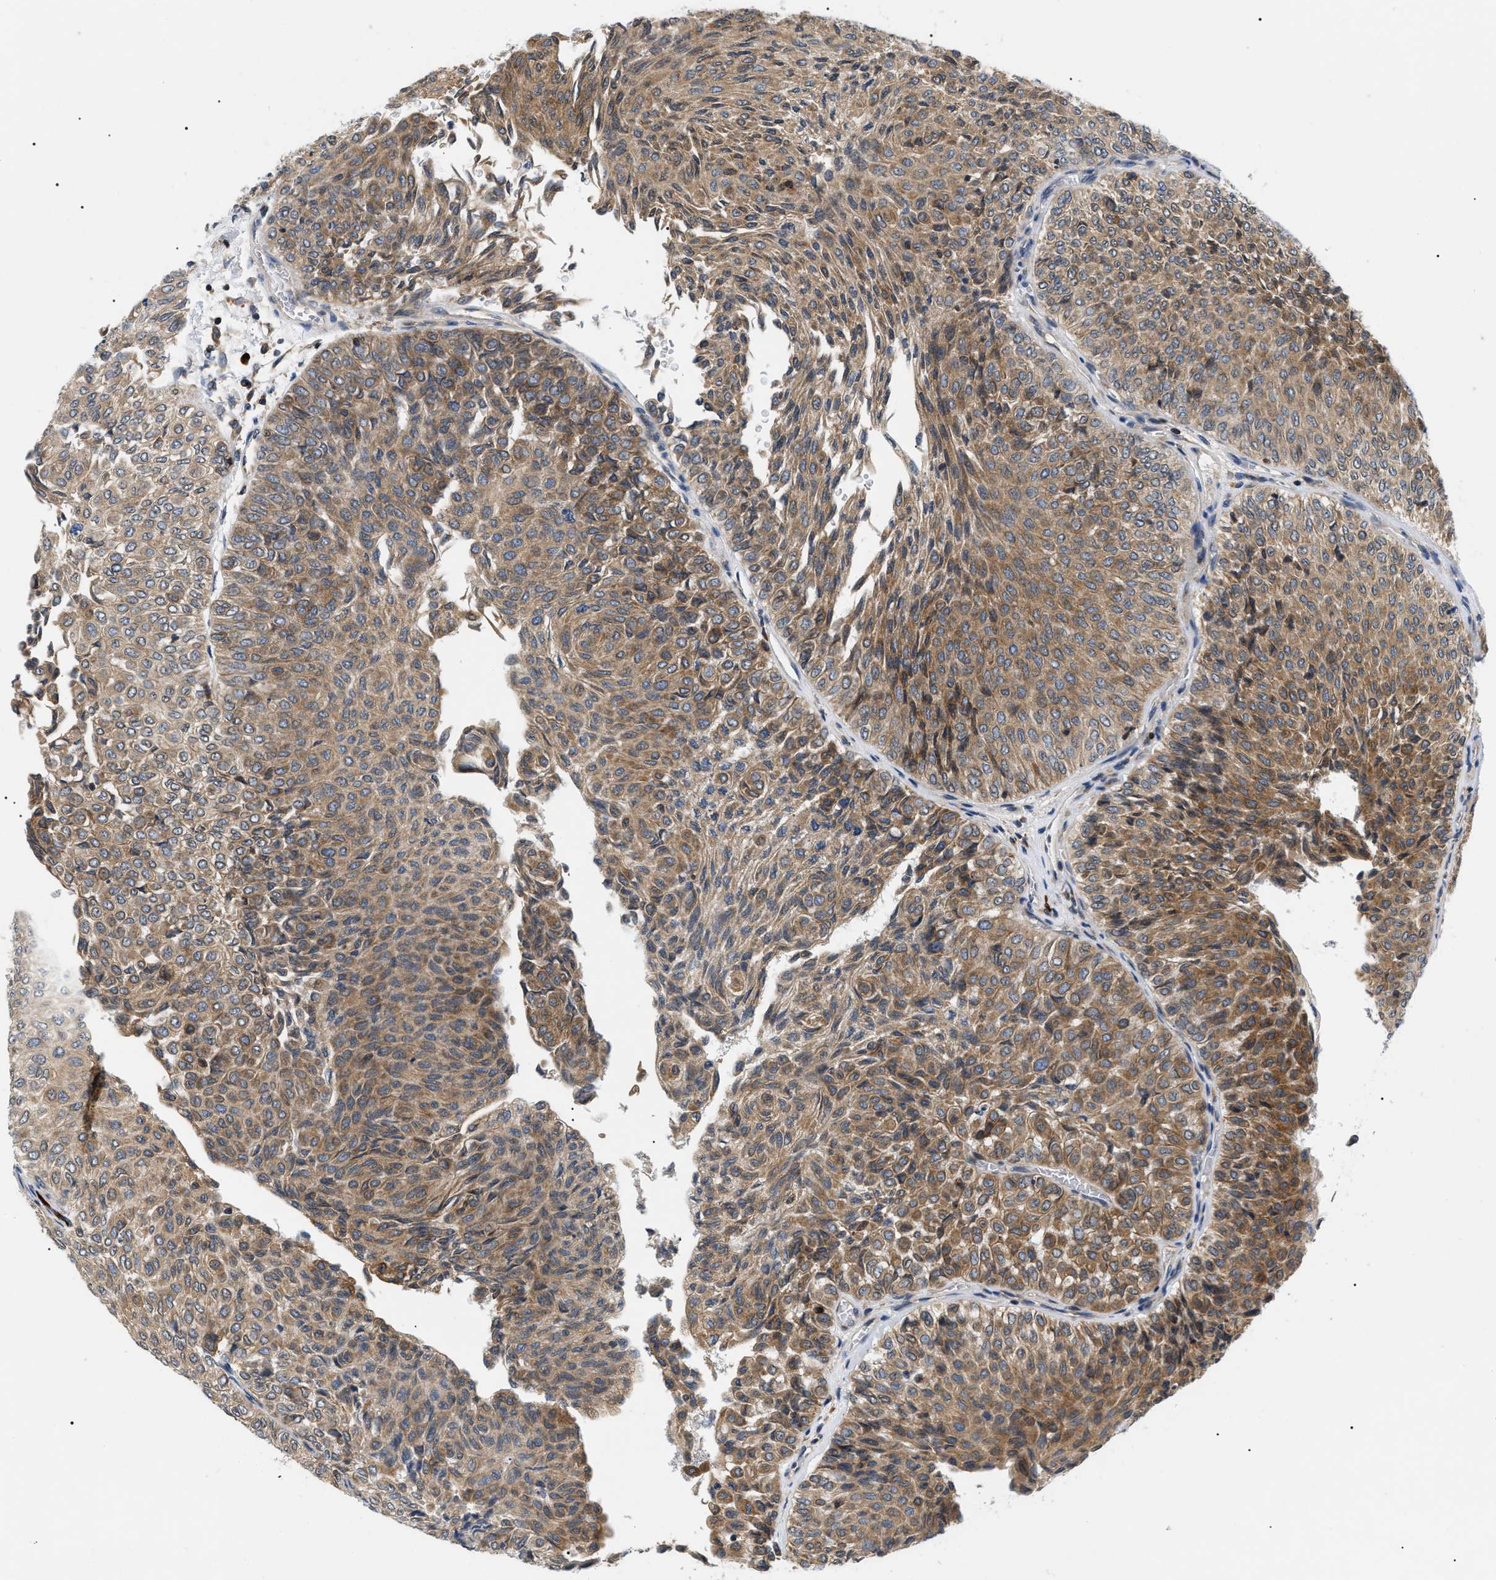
{"staining": {"intensity": "moderate", "quantity": ">75%", "location": "cytoplasmic/membranous"}, "tissue": "urothelial cancer", "cell_type": "Tumor cells", "image_type": "cancer", "snomed": [{"axis": "morphology", "description": "Urothelial carcinoma, Low grade"}, {"axis": "topography", "description": "Urinary bladder"}], "caption": "A brown stain highlights moderate cytoplasmic/membranous staining of a protein in urothelial cancer tumor cells. (IHC, brightfield microscopy, high magnification).", "gene": "DERL1", "patient": {"sex": "male", "age": 78}}